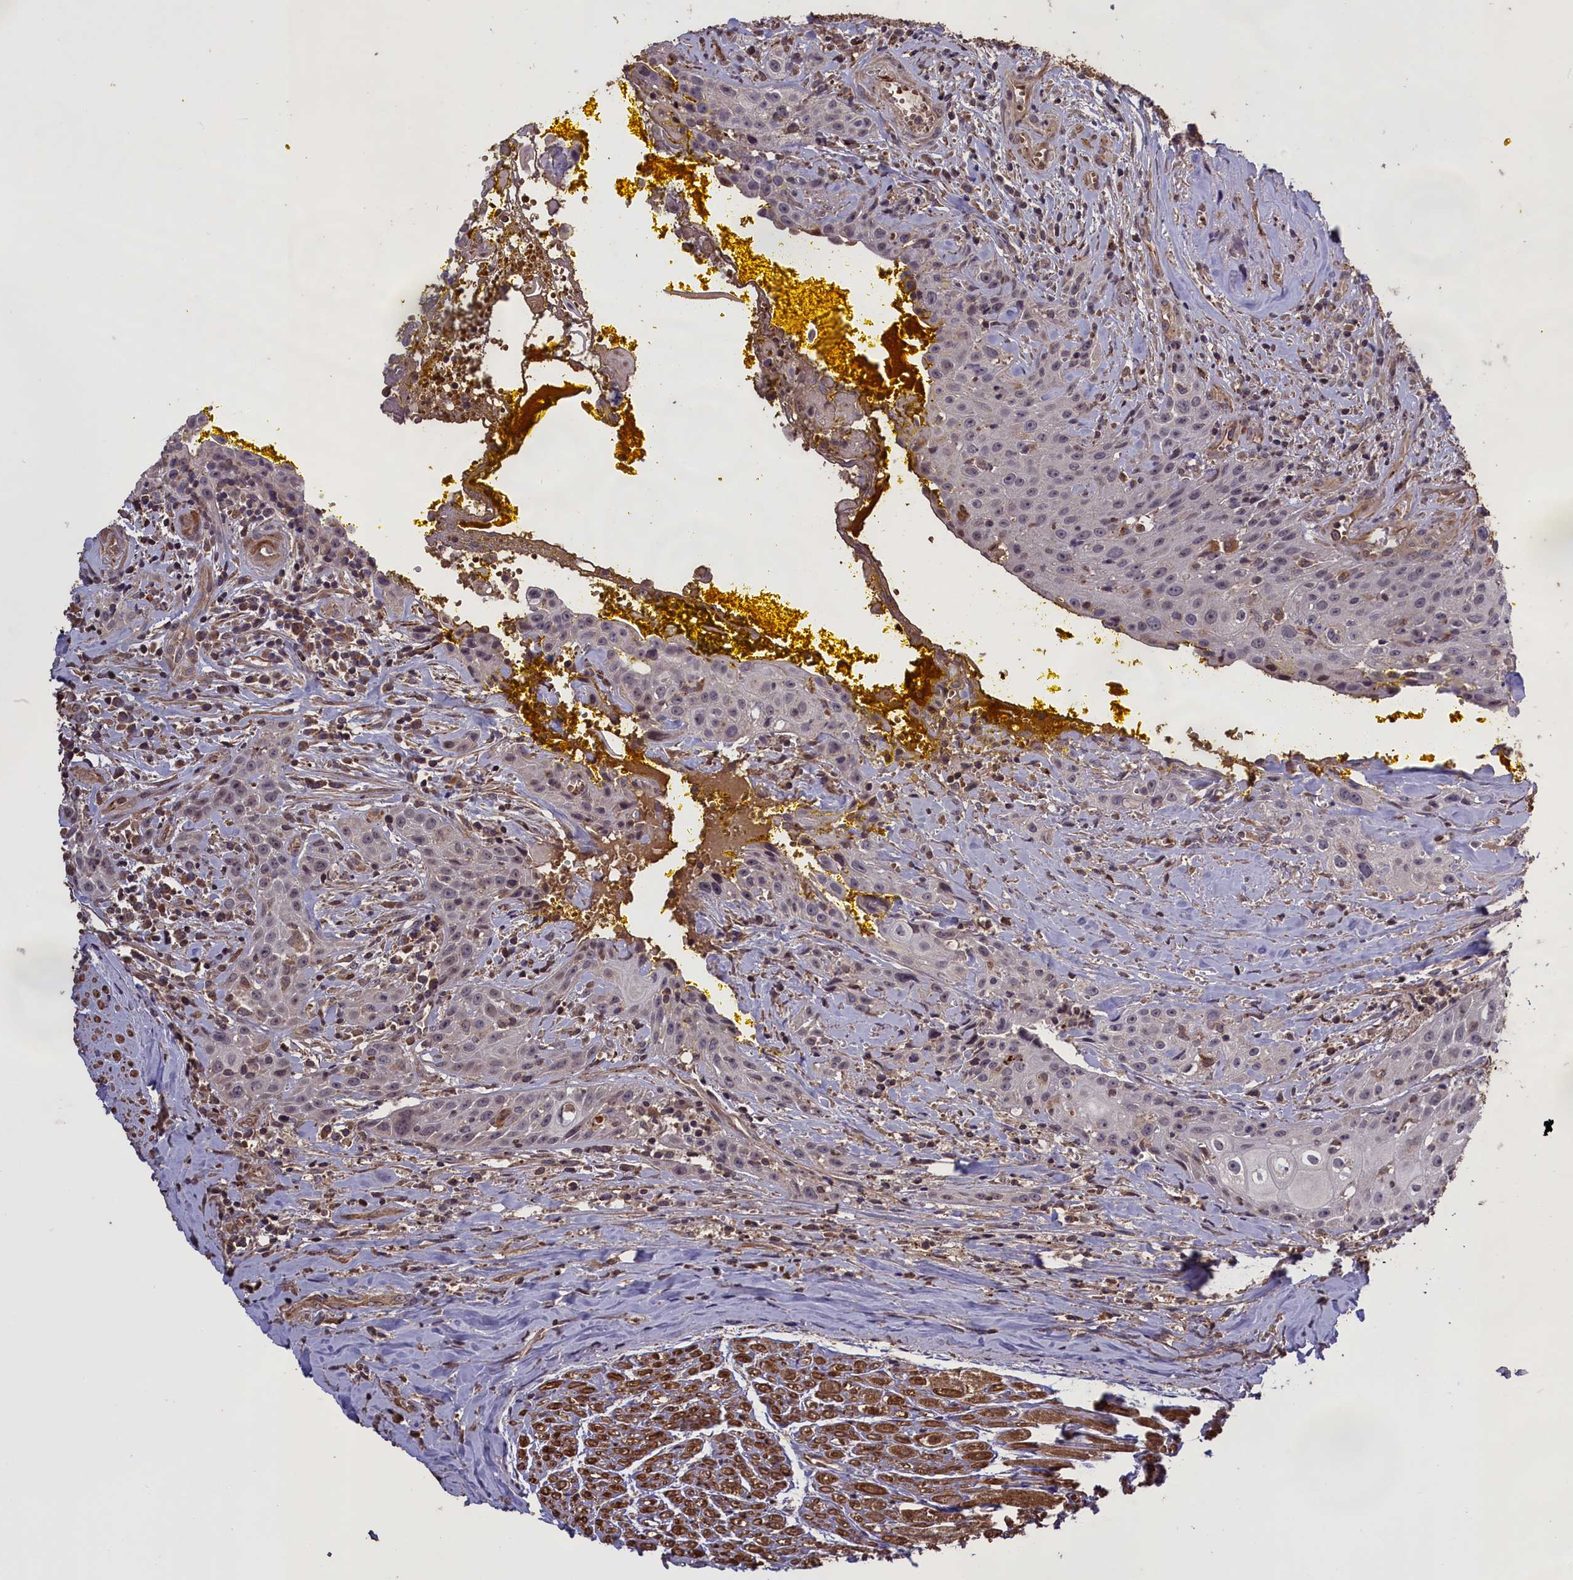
{"staining": {"intensity": "negative", "quantity": "none", "location": "none"}, "tissue": "head and neck cancer", "cell_type": "Tumor cells", "image_type": "cancer", "snomed": [{"axis": "morphology", "description": "Squamous cell carcinoma, NOS"}, {"axis": "topography", "description": "Oral tissue"}, {"axis": "topography", "description": "Head-Neck"}], "caption": "Immunohistochemistry (IHC) of human squamous cell carcinoma (head and neck) demonstrates no expression in tumor cells.", "gene": "CLRN2", "patient": {"sex": "female", "age": 82}}